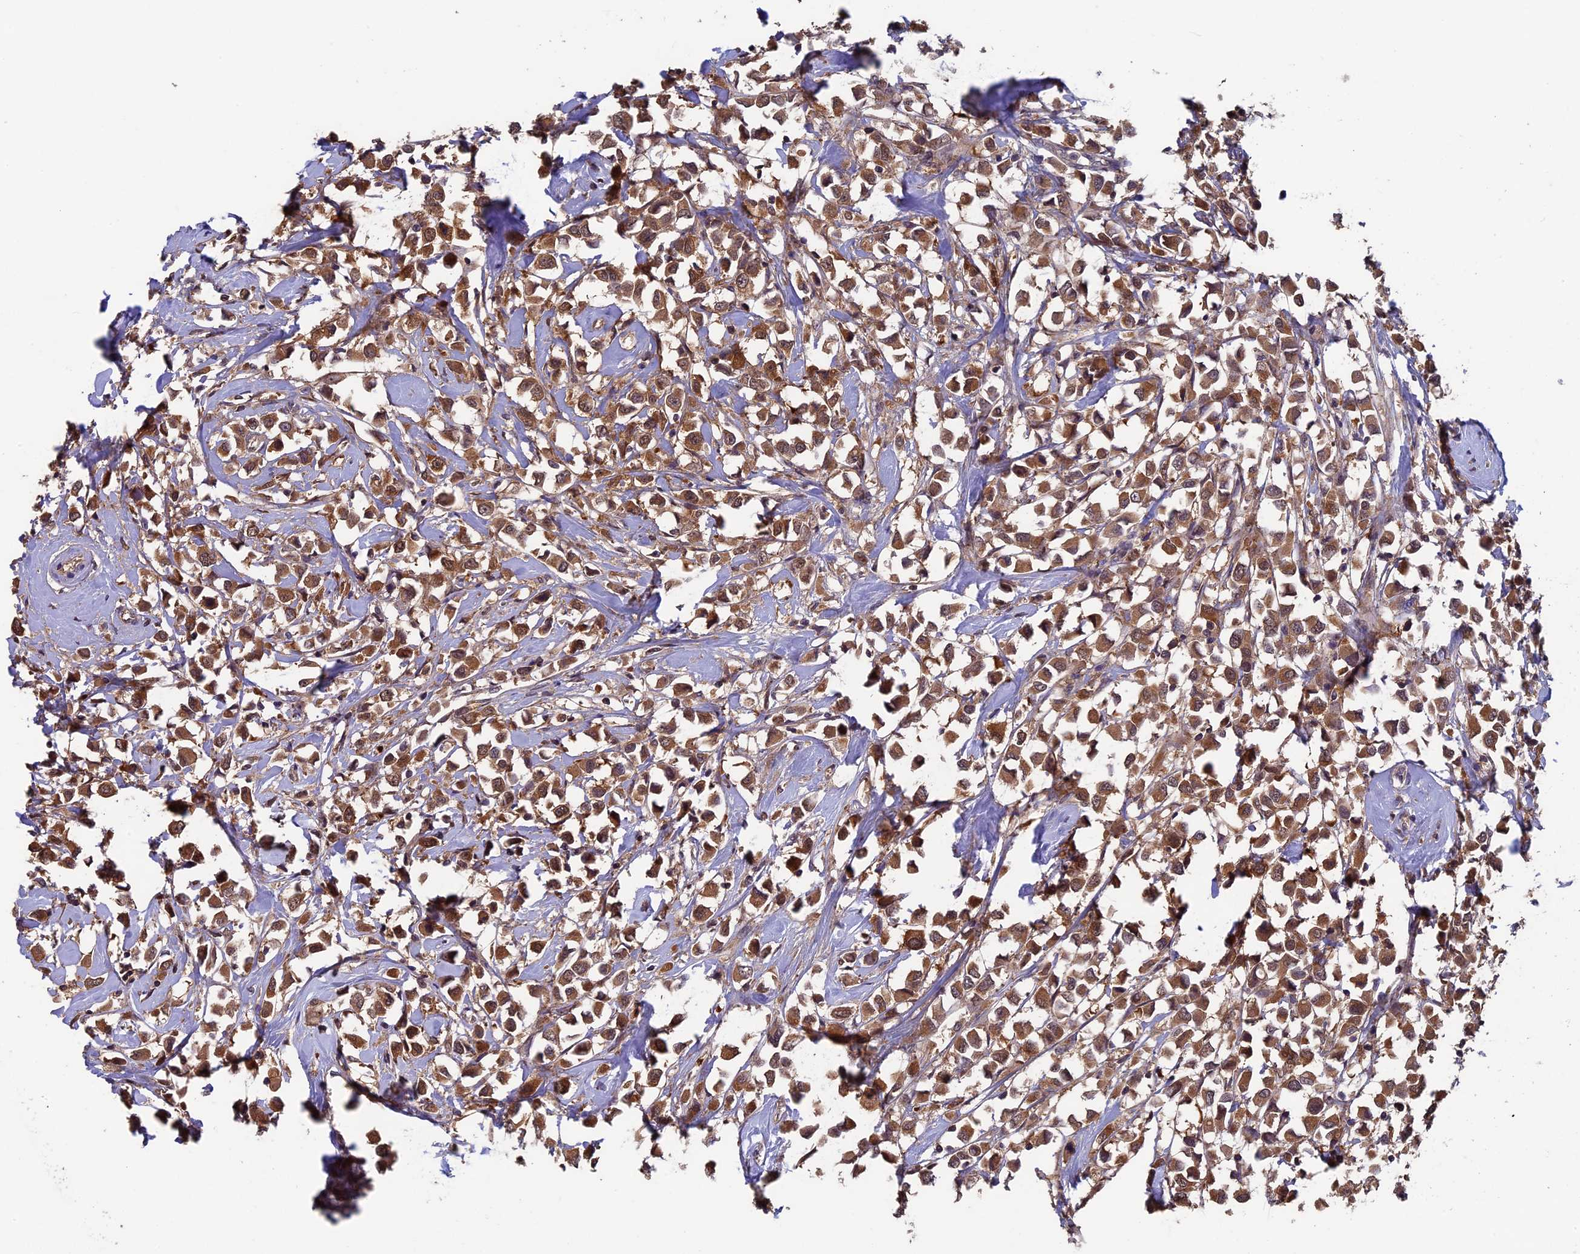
{"staining": {"intensity": "moderate", "quantity": ">75%", "location": "cytoplasmic/membranous,nuclear"}, "tissue": "breast cancer", "cell_type": "Tumor cells", "image_type": "cancer", "snomed": [{"axis": "morphology", "description": "Duct carcinoma"}, {"axis": "topography", "description": "Breast"}], "caption": "Moderate cytoplasmic/membranous and nuclear protein staining is identified in about >75% of tumor cells in breast infiltrating ductal carcinoma.", "gene": "LCMT1", "patient": {"sex": "female", "age": 61}}